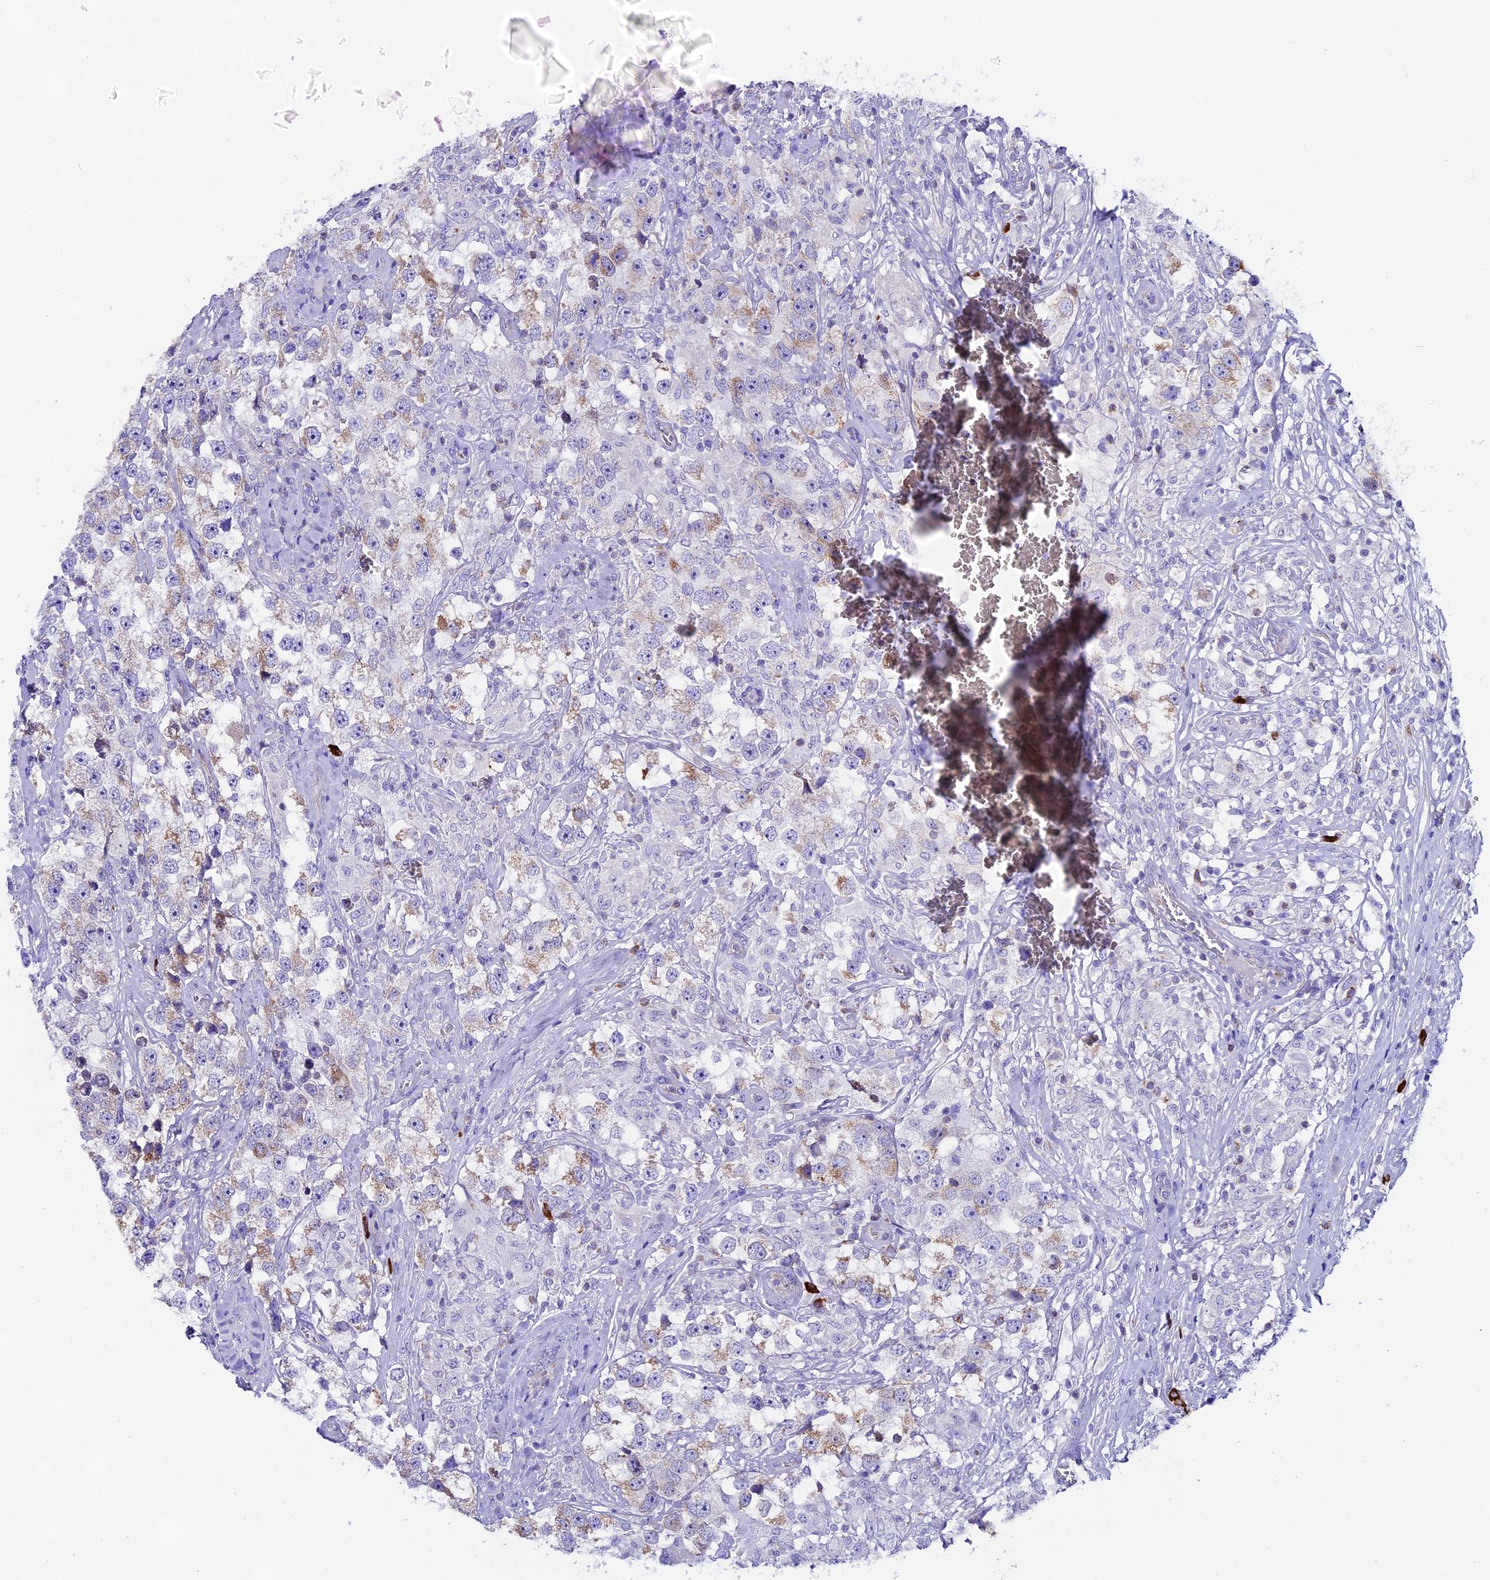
{"staining": {"intensity": "moderate", "quantity": "<25%", "location": "cytoplasmic/membranous"}, "tissue": "testis cancer", "cell_type": "Tumor cells", "image_type": "cancer", "snomed": [{"axis": "morphology", "description": "Seminoma, NOS"}, {"axis": "topography", "description": "Testis"}], "caption": "Tumor cells demonstrate low levels of moderate cytoplasmic/membranous expression in about <25% of cells in human seminoma (testis).", "gene": "FKBP11", "patient": {"sex": "male", "age": 46}}